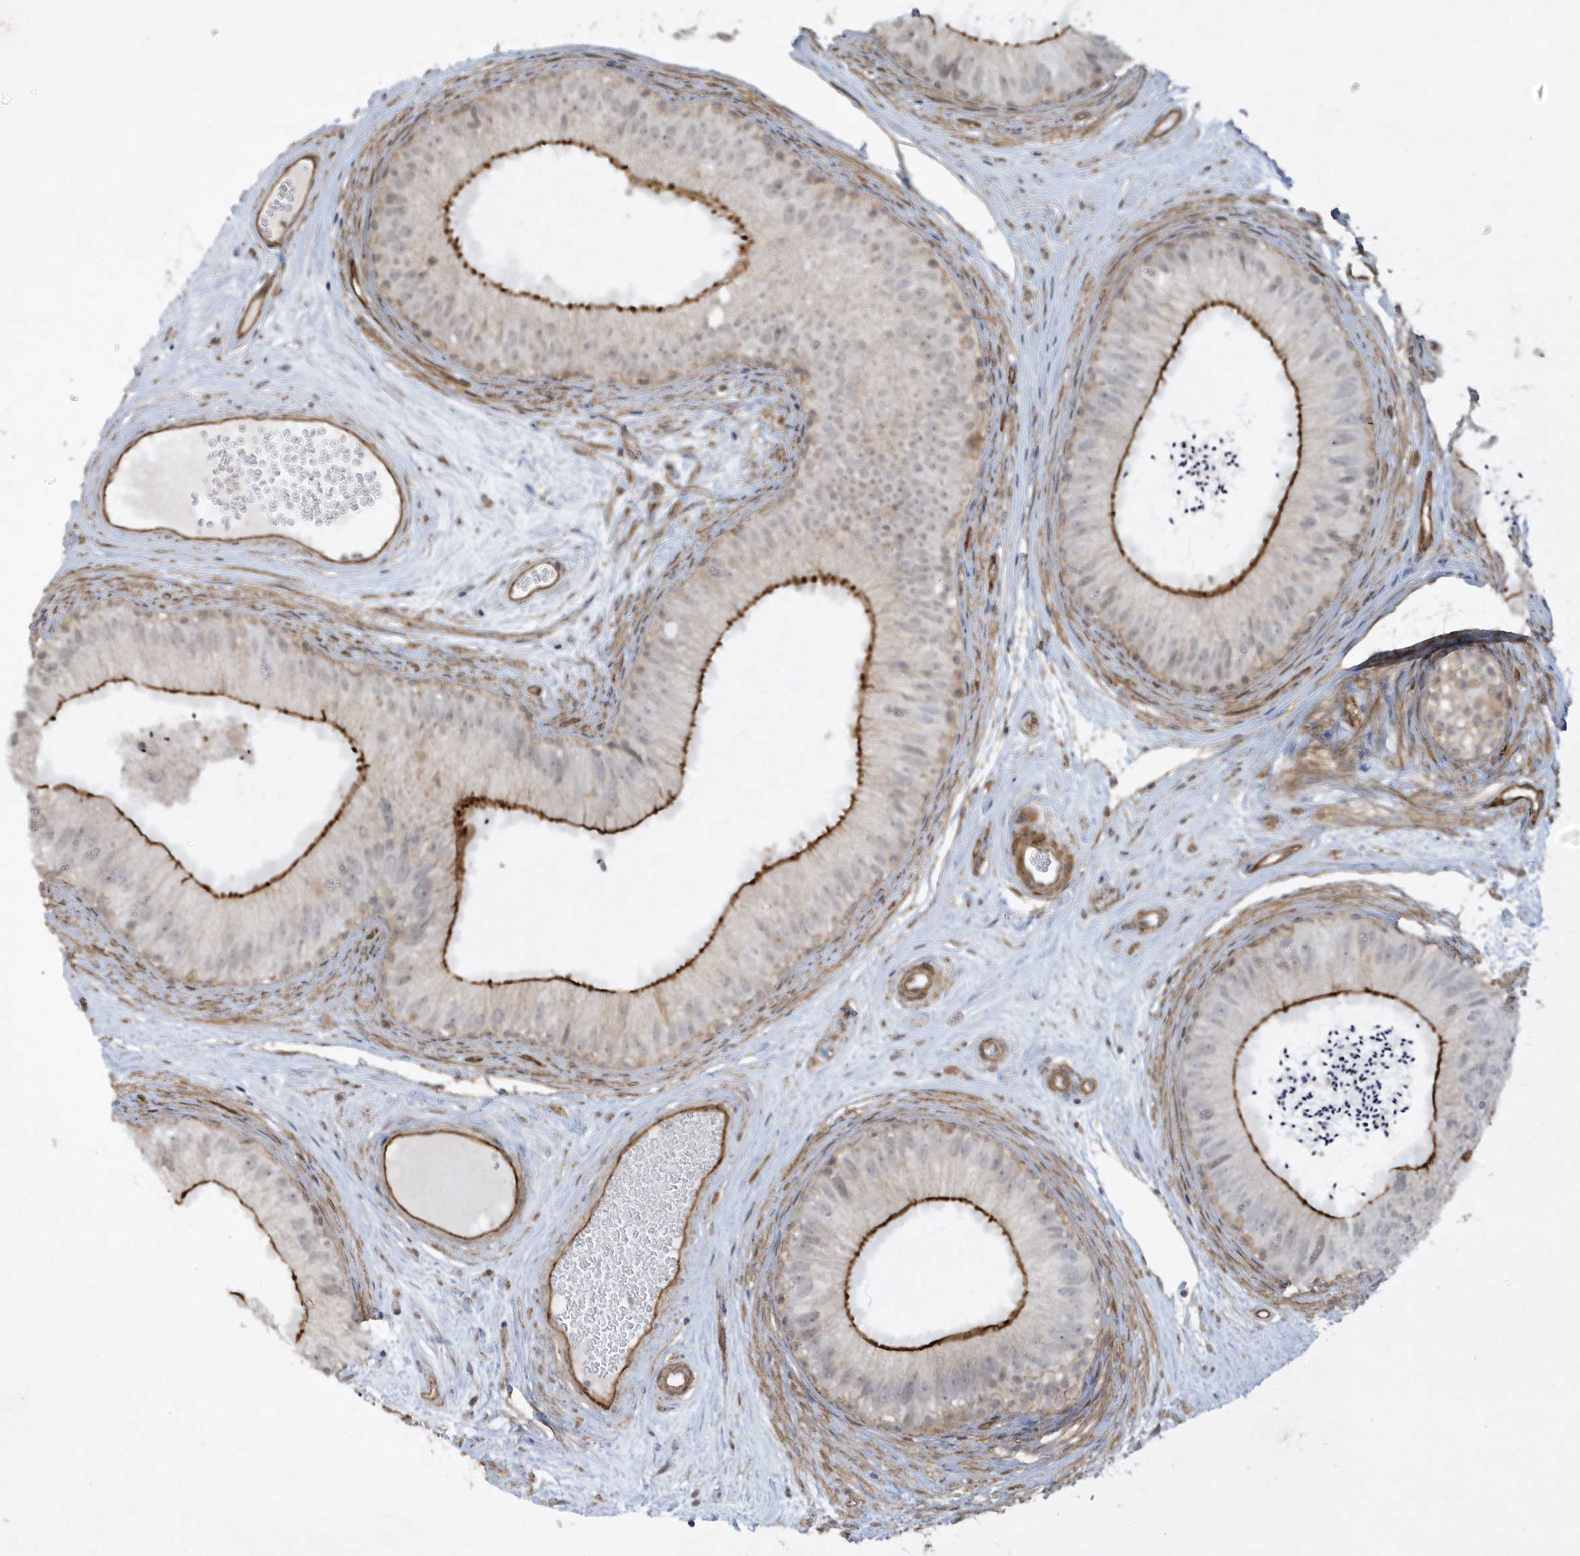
{"staining": {"intensity": "strong", "quantity": "<25%", "location": "cytoplasmic/membranous"}, "tissue": "epididymis", "cell_type": "Glandular cells", "image_type": "normal", "snomed": [{"axis": "morphology", "description": "Normal tissue, NOS"}, {"axis": "topography", "description": "Epididymis"}], "caption": "Normal epididymis shows strong cytoplasmic/membranous staining in approximately <25% of glandular cells, visualized by immunohistochemistry. (DAB (3,3'-diaminobenzidine) IHC, brown staining for protein, blue staining for nuclei).", "gene": "RAI14", "patient": {"sex": "male", "age": 77}}